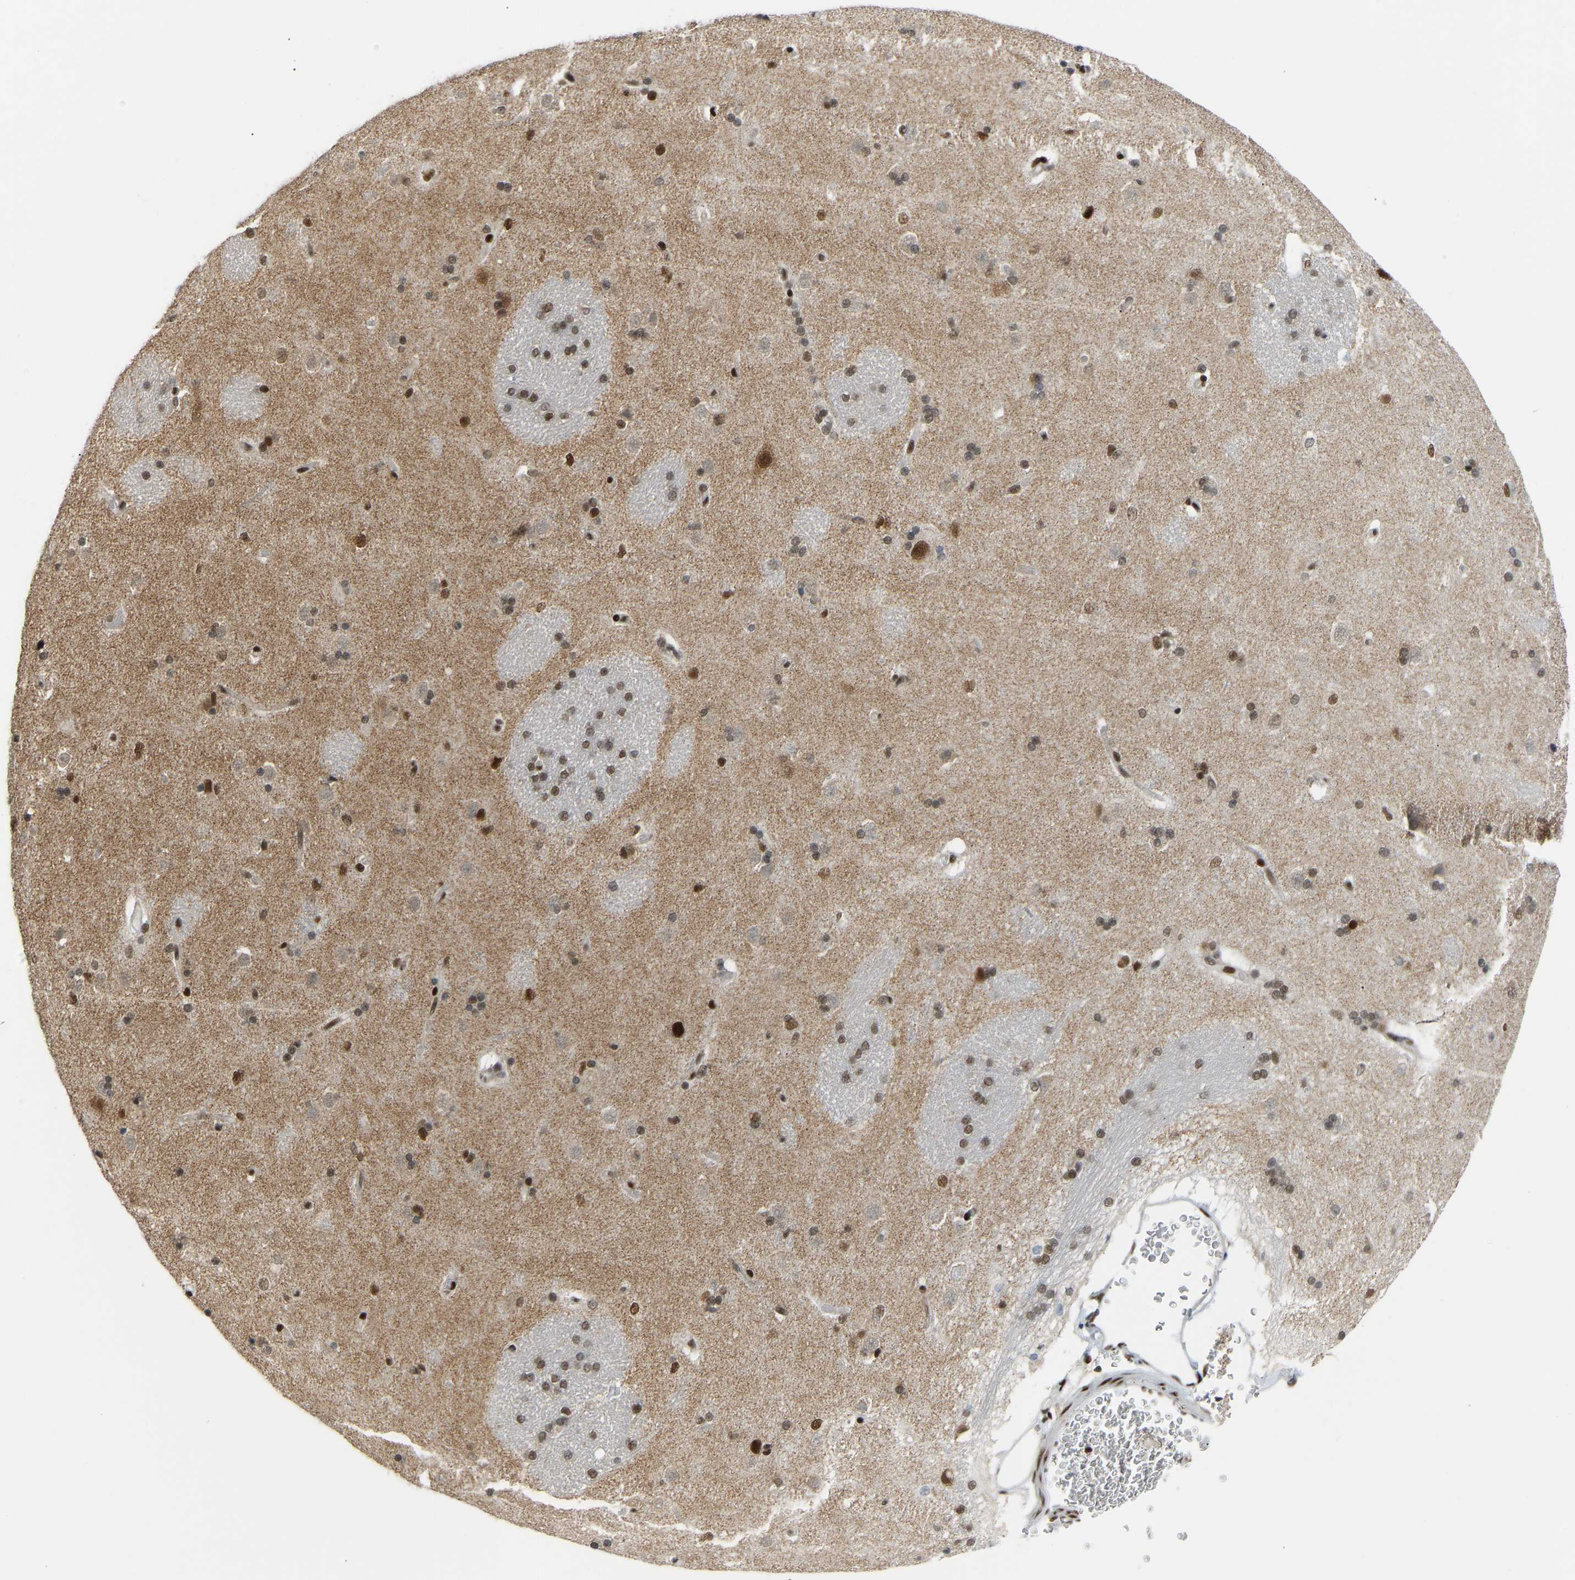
{"staining": {"intensity": "moderate", "quantity": ">75%", "location": "nuclear"}, "tissue": "caudate", "cell_type": "Glial cells", "image_type": "normal", "snomed": [{"axis": "morphology", "description": "Normal tissue, NOS"}, {"axis": "topography", "description": "Lateral ventricle wall"}], "caption": "Caudate stained with immunohistochemistry (IHC) displays moderate nuclear staining in about >75% of glial cells.", "gene": "SSBP2", "patient": {"sex": "female", "age": 19}}